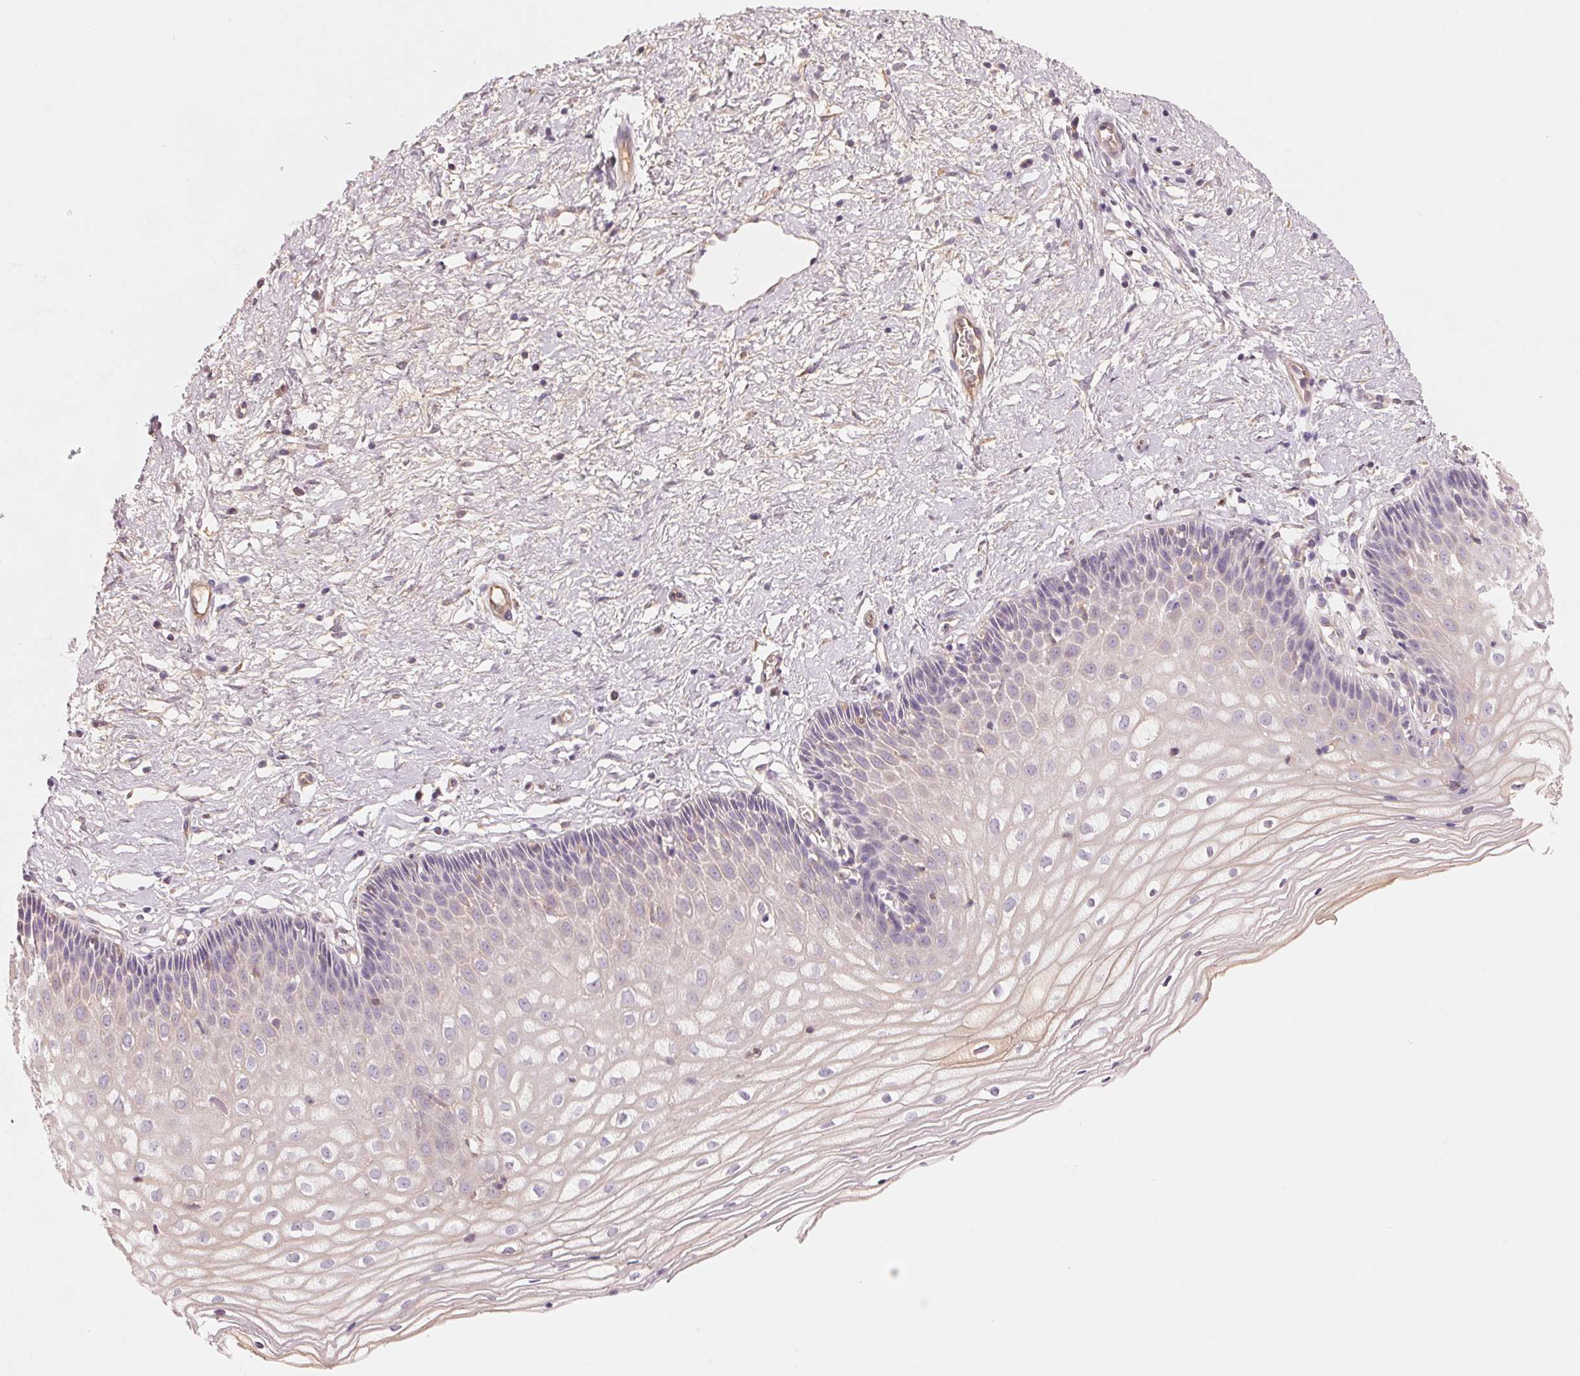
{"staining": {"intensity": "weak", "quantity": "<25%", "location": "cytoplasmic/membranous"}, "tissue": "cervix", "cell_type": "Glandular cells", "image_type": "normal", "snomed": [{"axis": "morphology", "description": "Normal tissue, NOS"}, {"axis": "topography", "description": "Cervix"}], "caption": "This is an IHC image of normal cervix. There is no expression in glandular cells.", "gene": "CFHR2", "patient": {"sex": "female", "age": 36}}